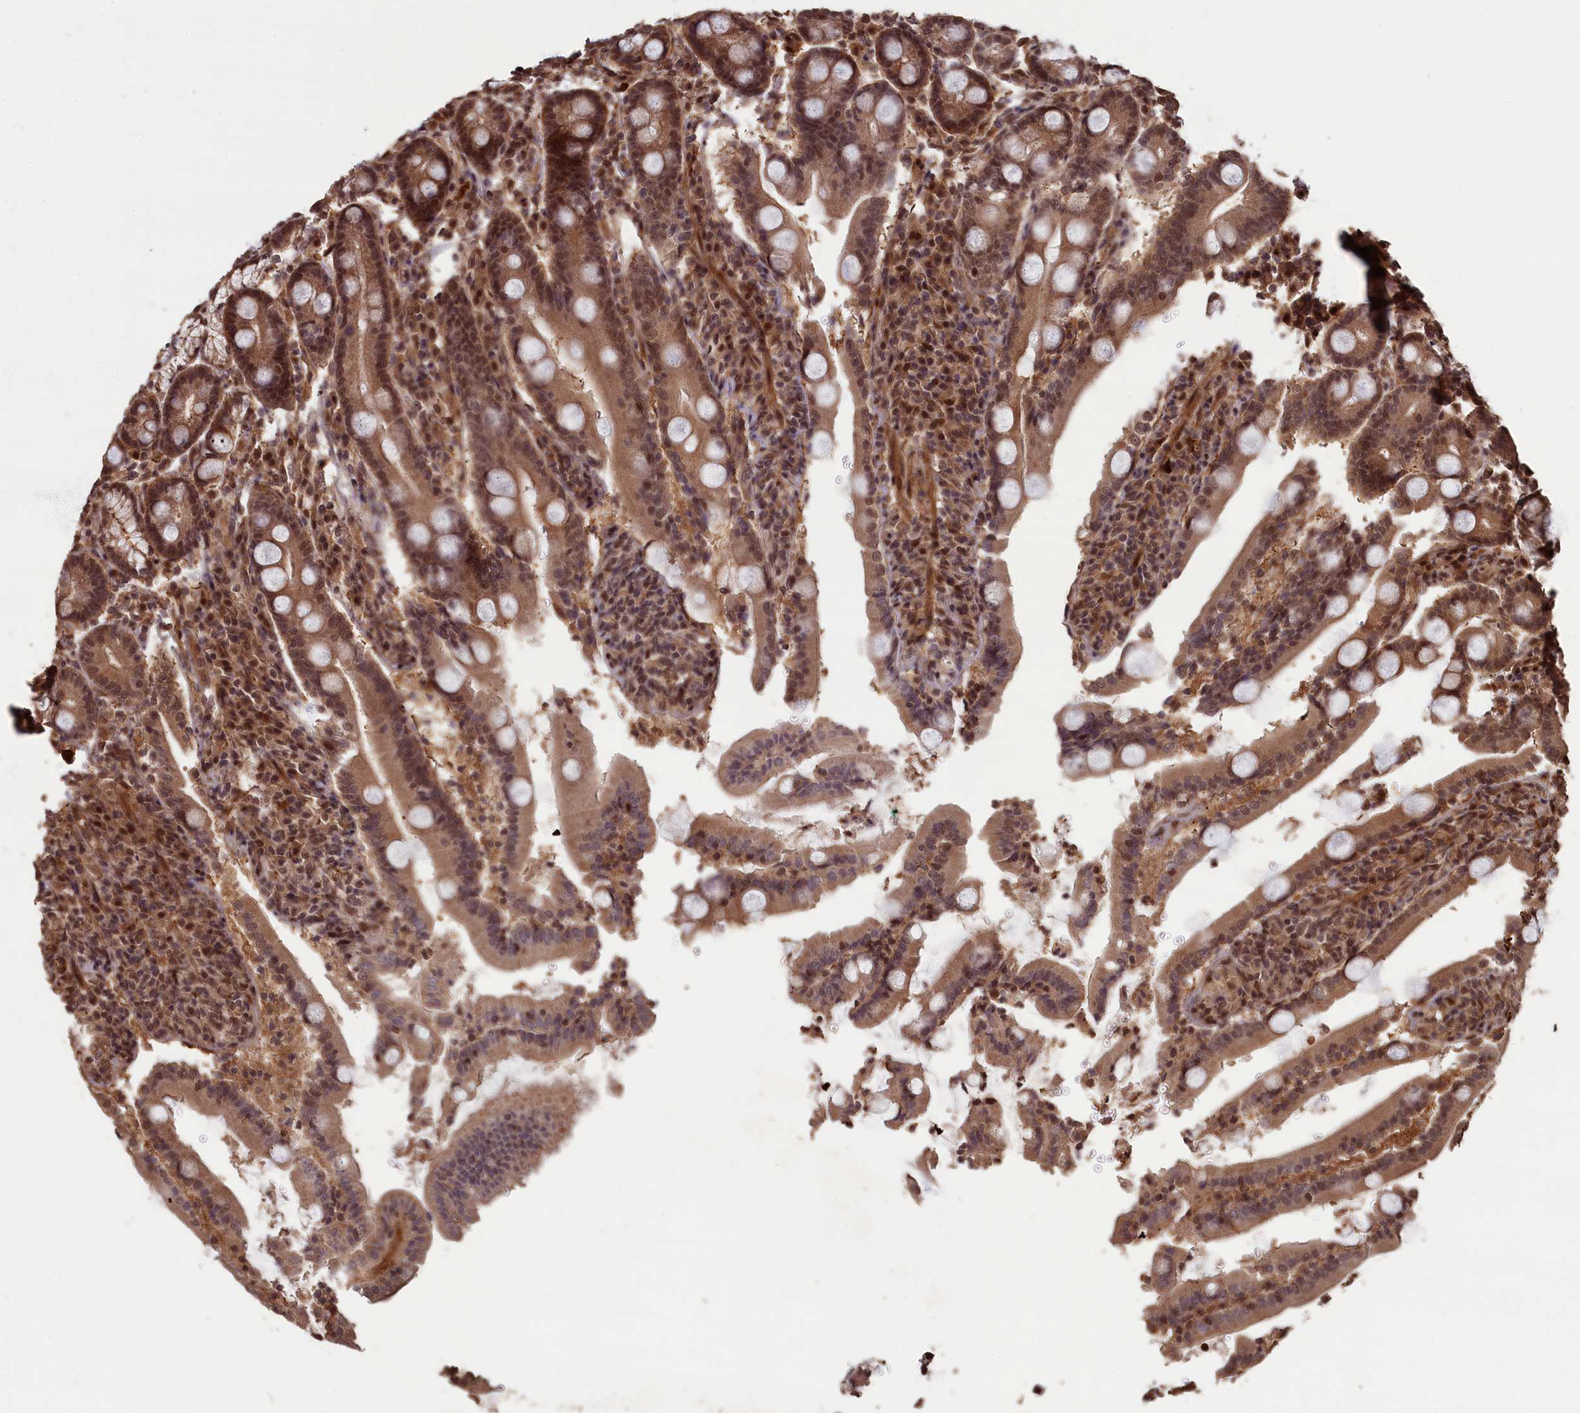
{"staining": {"intensity": "moderate", "quantity": ">75%", "location": "cytoplasmic/membranous,nuclear"}, "tissue": "duodenum", "cell_type": "Glandular cells", "image_type": "normal", "snomed": [{"axis": "morphology", "description": "Normal tissue, NOS"}, {"axis": "topography", "description": "Duodenum"}], "caption": "The histopathology image exhibits immunohistochemical staining of normal duodenum. There is moderate cytoplasmic/membranous,nuclear expression is identified in about >75% of glandular cells. (DAB IHC with brightfield microscopy, high magnification).", "gene": "HIF3A", "patient": {"sex": "male", "age": 35}}